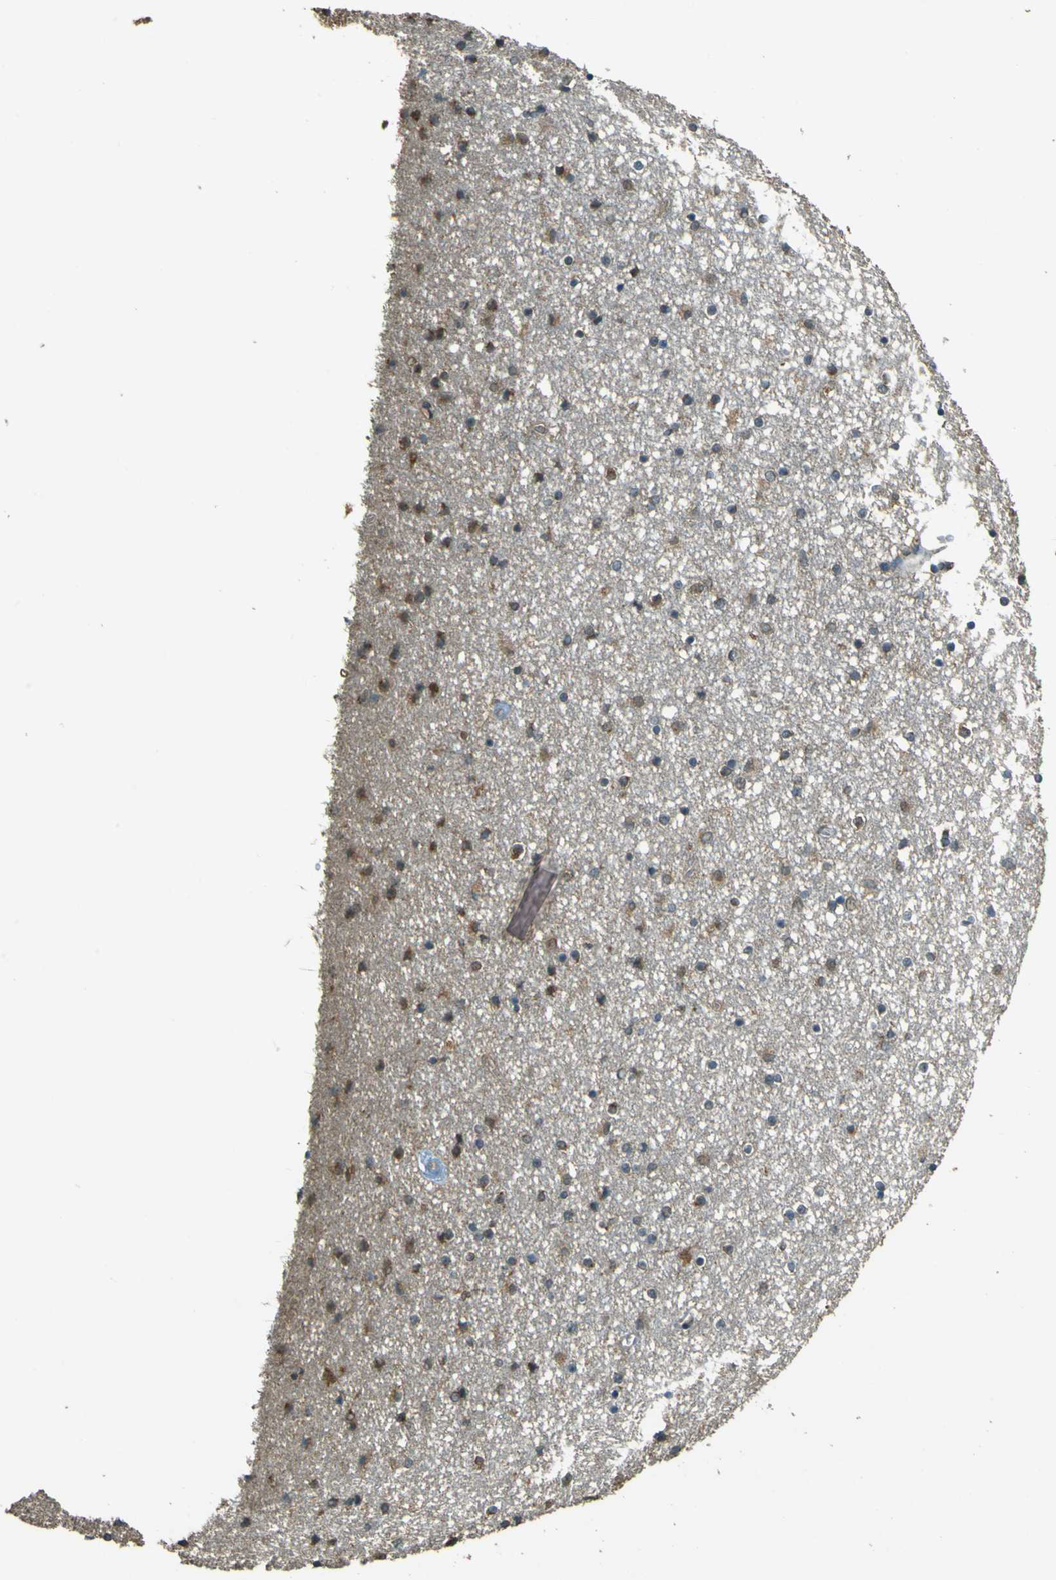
{"staining": {"intensity": "weak", "quantity": "25%-75%", "location": "cytoplasmic/membranous"}, "tissue": "caudate", "cell_type": "Glial cells", "image_type": "normal", "snomed": [{"axis": "morphology", "description": "Normal tissue, NOS"}, {"axis": "topography", "description": "Lateral ventricle wall"}], "caption": "The image exhibits immunohistochemical staining of benign caudate. There is weak cytoplasmic/membranous staining is identified in about 25%-75% of glial cells. (Stains: DAB (3,3'-diaminobenzidine) in brown, nuclei in blue, Microscopy: brightfield microscopy at high magnification).", "gene": "GOLGA1", "patient": {"sex": "female", "age": 54}}